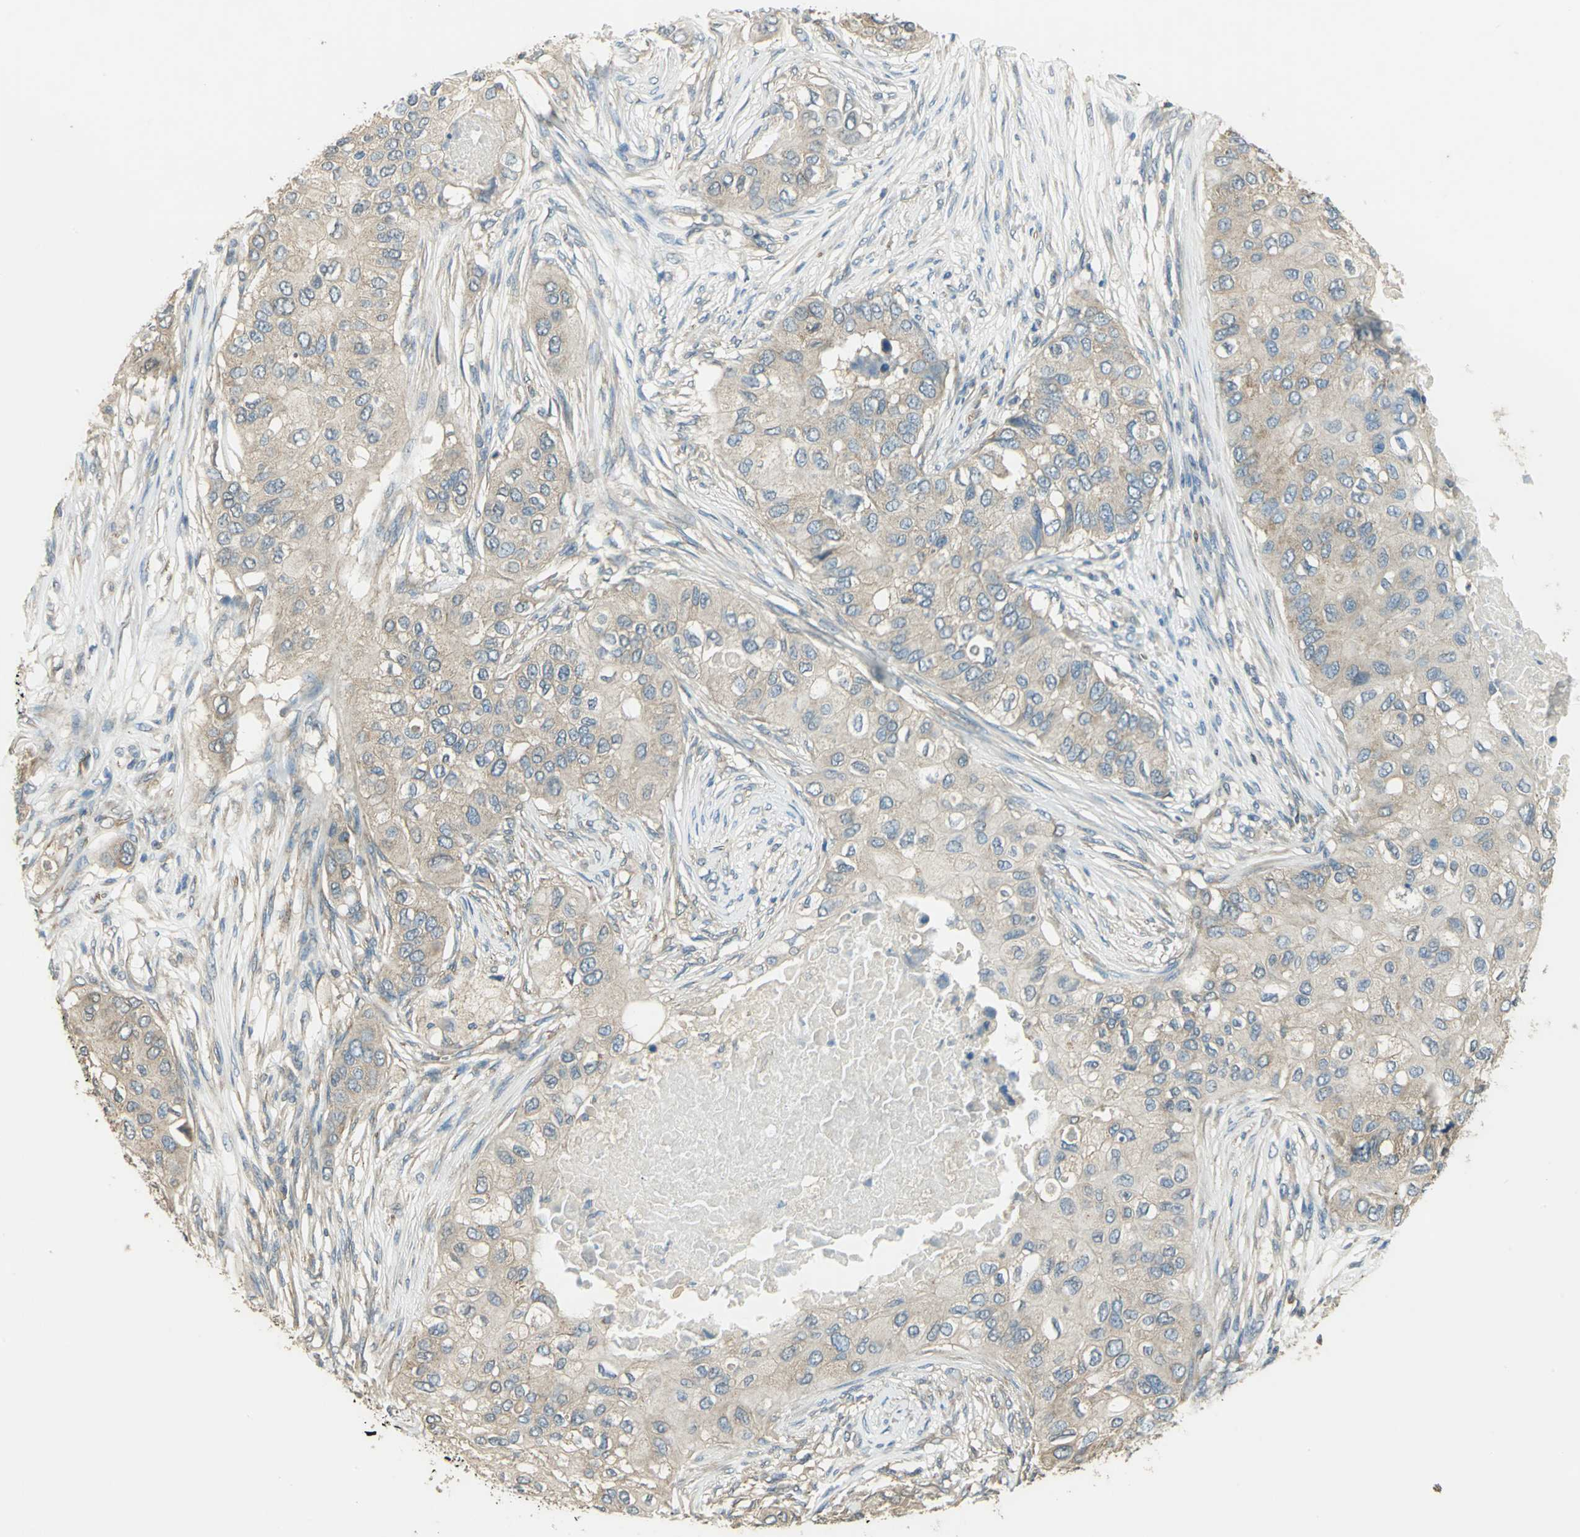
{"staining": {"intensity": "moderate", "quantity": ">75%", "location": "cytoplasmic/membranous"}, "tissue": "breast cancer", "cell_type": "Tumor cells", "image_type": "cancer", "snomed": [{"axis": "morphology", "description": "Normal tissue, NOS"}, {"axis": "morphology", "description": "Duct carcinoma"}, {"axis": "topography", "description": "Breast"}], "caption": "This is a histology image of immunohistochemistry (IHC) staining of breast cancer (invasive ductal carcinoma), which shows moderate staining in the cytoplasmic/membranous of tumor cells.", "gene": "SHC2", "patient": {"sex": "female", "age": 49}}